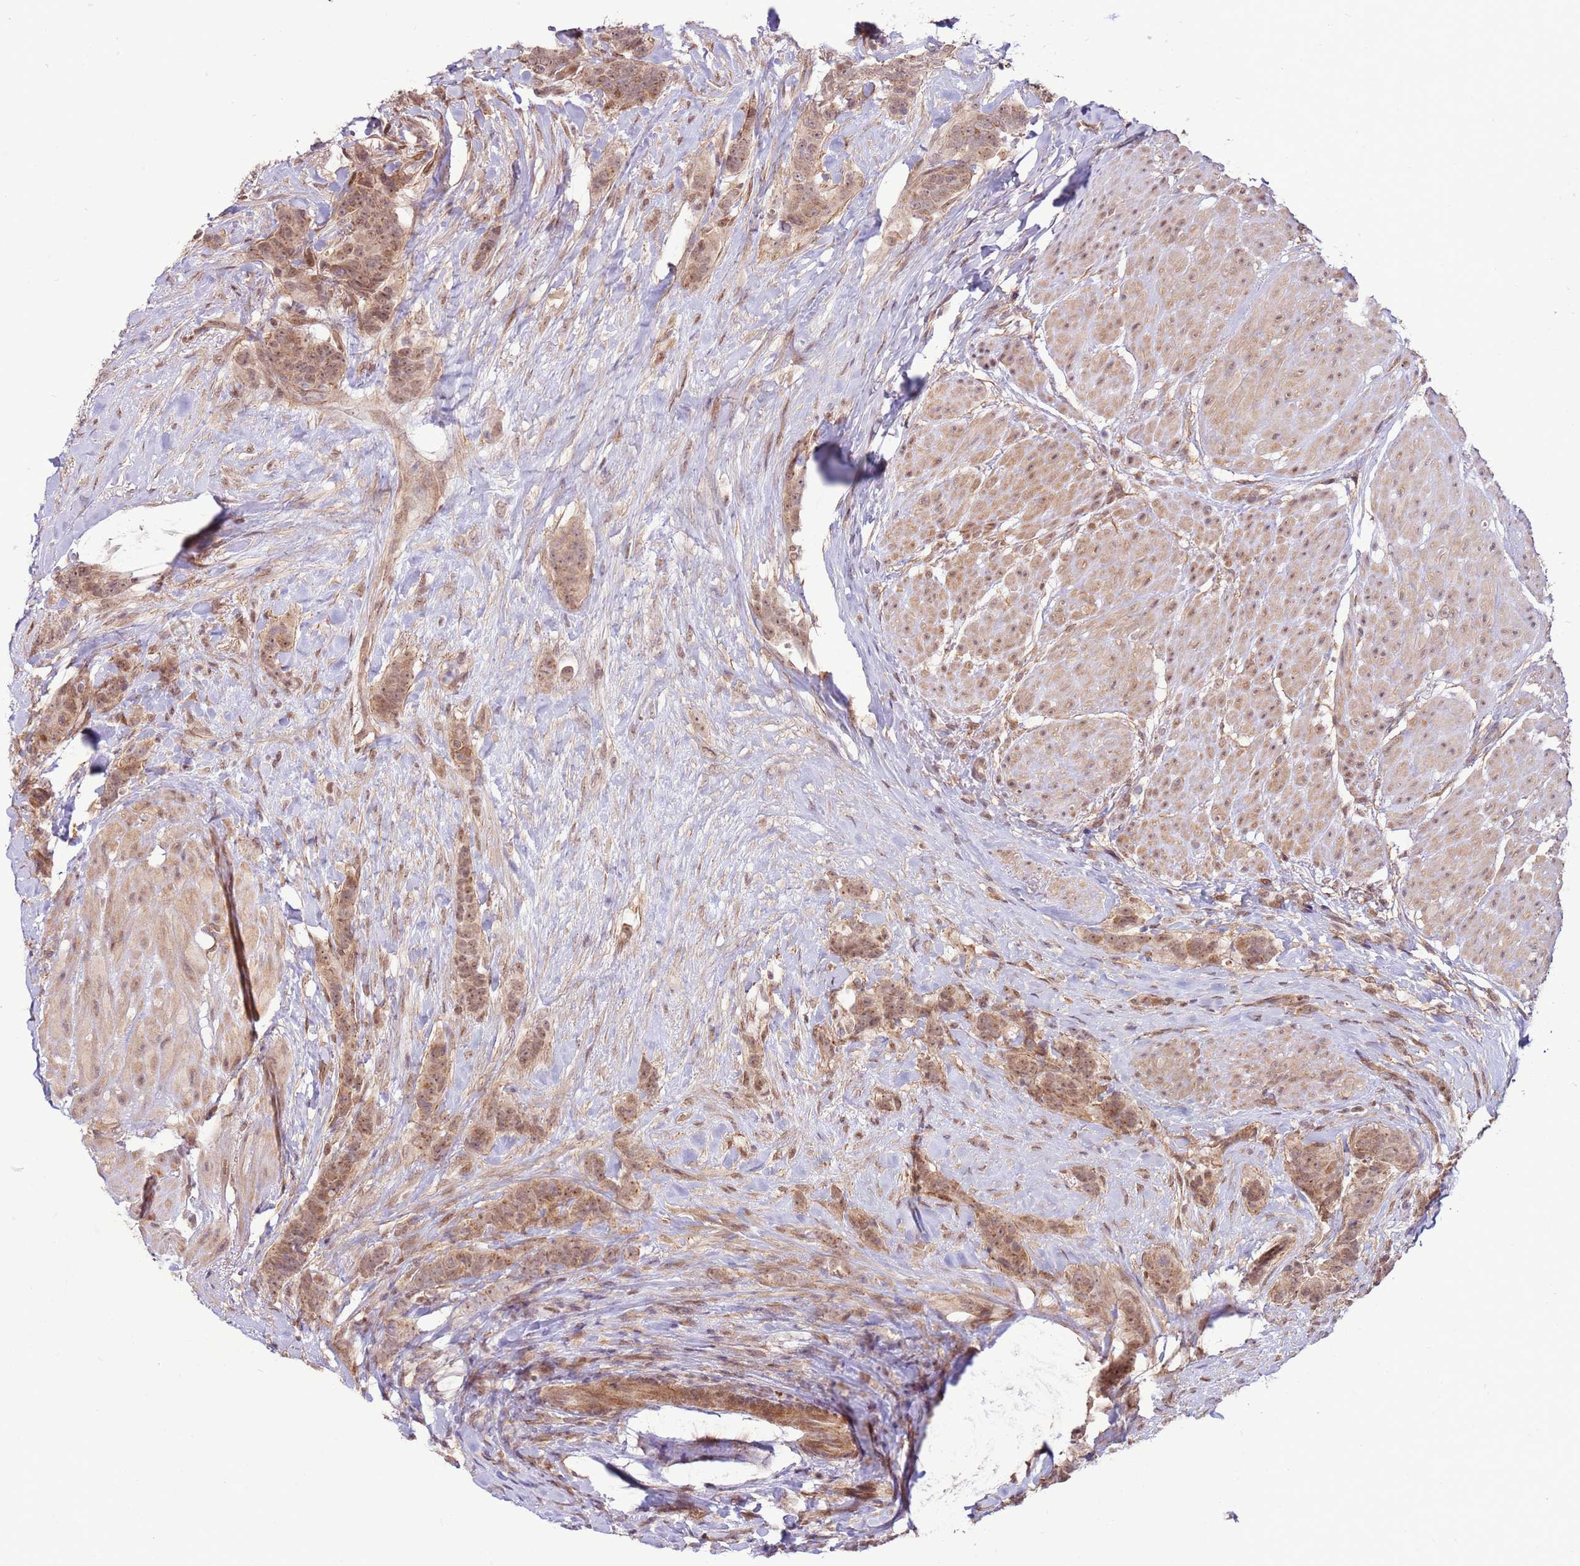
{"staining": {"intensity": "weak", "quantity": ">75%", "location": "cytoplasmic/membranous,nuclear"}, "tissue": "breast cancer", "cell_type": "Tumor cells", "image_type": "cancer", "snomed": [{"axis": "morphology", "description": "Duct carcinoma"}, {"axis": "topography", "description": "Breast"}], "caption": "A brown stain shows weak cytoplasmic/membranous and nuclear staining of a protein in breast cancer (infiltrating ductal carcinoma) tumor cells.", "gene": "DCAF4", "patient": {"sex": "female", "age": 40}}